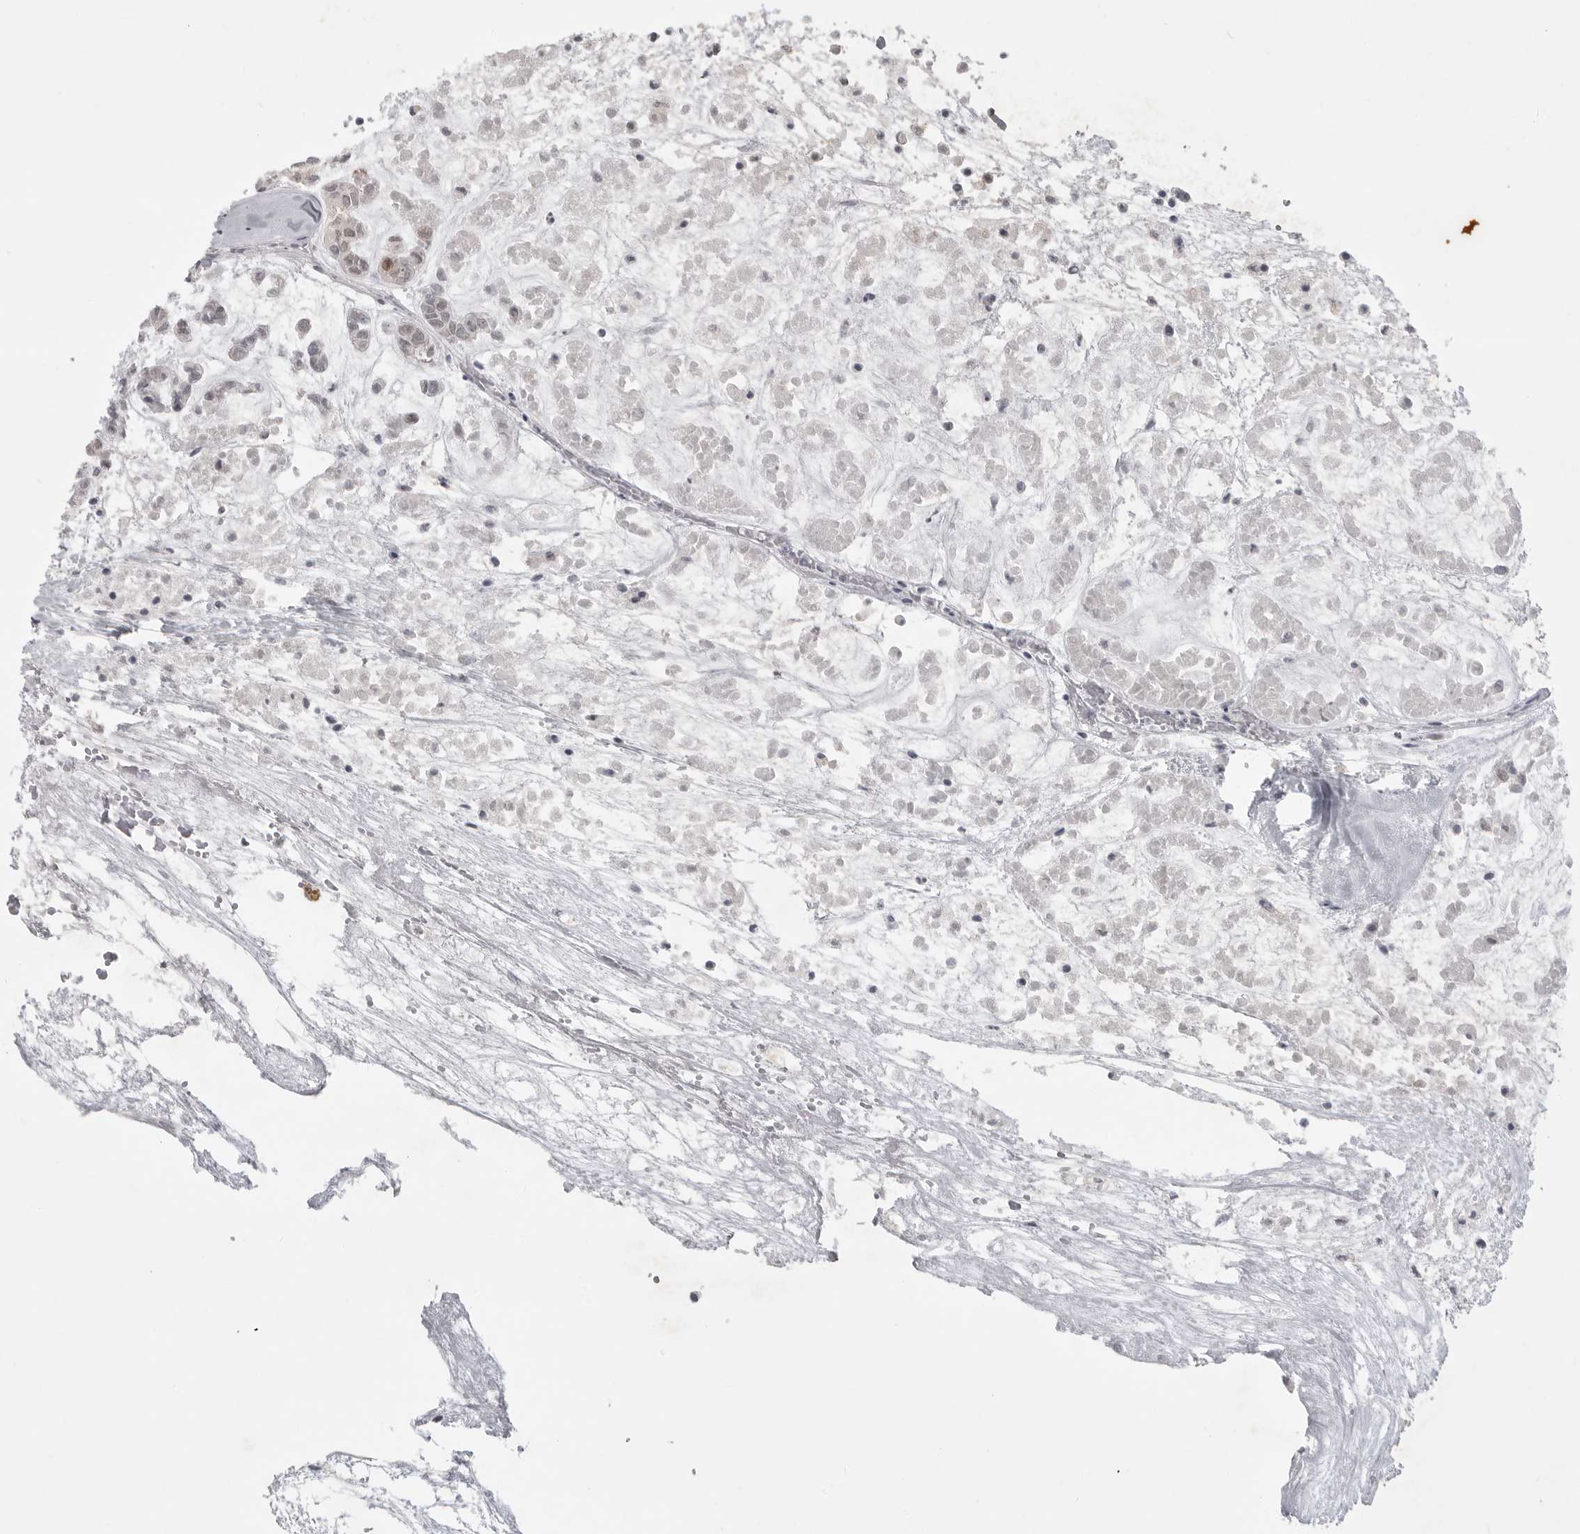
{"staining": {"intensity": "weak", "quantity": "<25%", "location": "cytoplasmic/membranous"}, "tissue": "head and neck cancer", "cell_type": "Tumor cells", "image_type": "cancer", "snomed": [{"axis": "morphology", "description": "Adenocarcinoma, NOS"}, {"axis": "morphology", "description": "Adenoma, NOS"}, {"axis": "topography", "description": "Head-Neck"}], "caption": "Immunohistochemical staining of human head and neck cancer shows no significant positivity in tumor cells.", "gene": "TCTN3", "patient": {"sex": "female", "age": 55}}